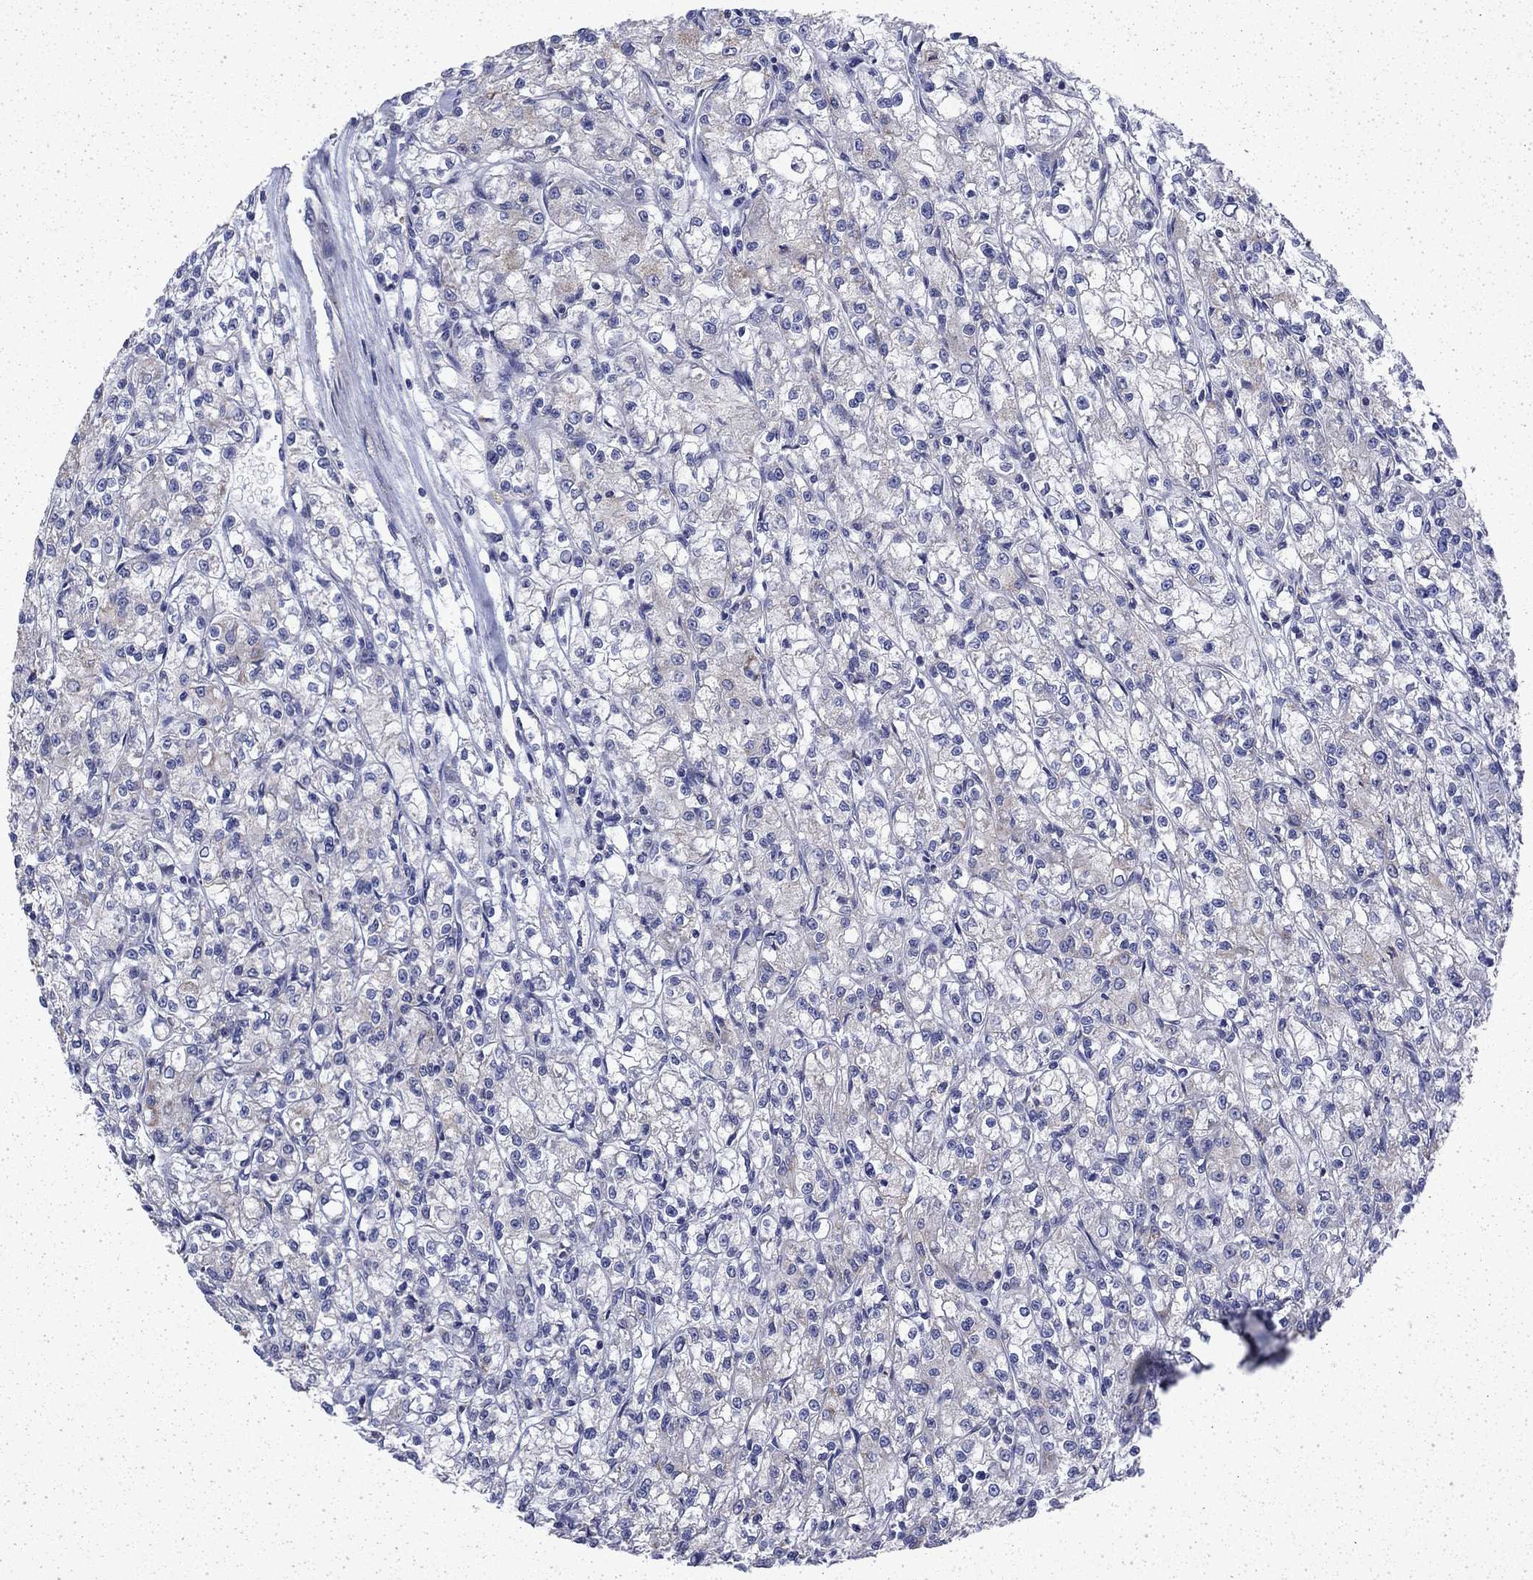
{"staining": {"intensity": "negative", "quantity": "none", "location": "none"}, "tissue": "renal cancer", "cell_type": "Tumor cells", "image_type": "cancer", "snomed": [{"axis": "morphology", "description": "Adenocarcinoma, NOS"}, {"axis": "topography", "description": "Kidney"}], "caption": "The immunohistochemistry (IHC) micrograph has no significant expression in tumor cells of renal cancer tissue. (DAB IHC visualized using brightfield microscopy, high magnification).", "gene": "DTNA", "patient": {"sex": "female", "age": 59}}